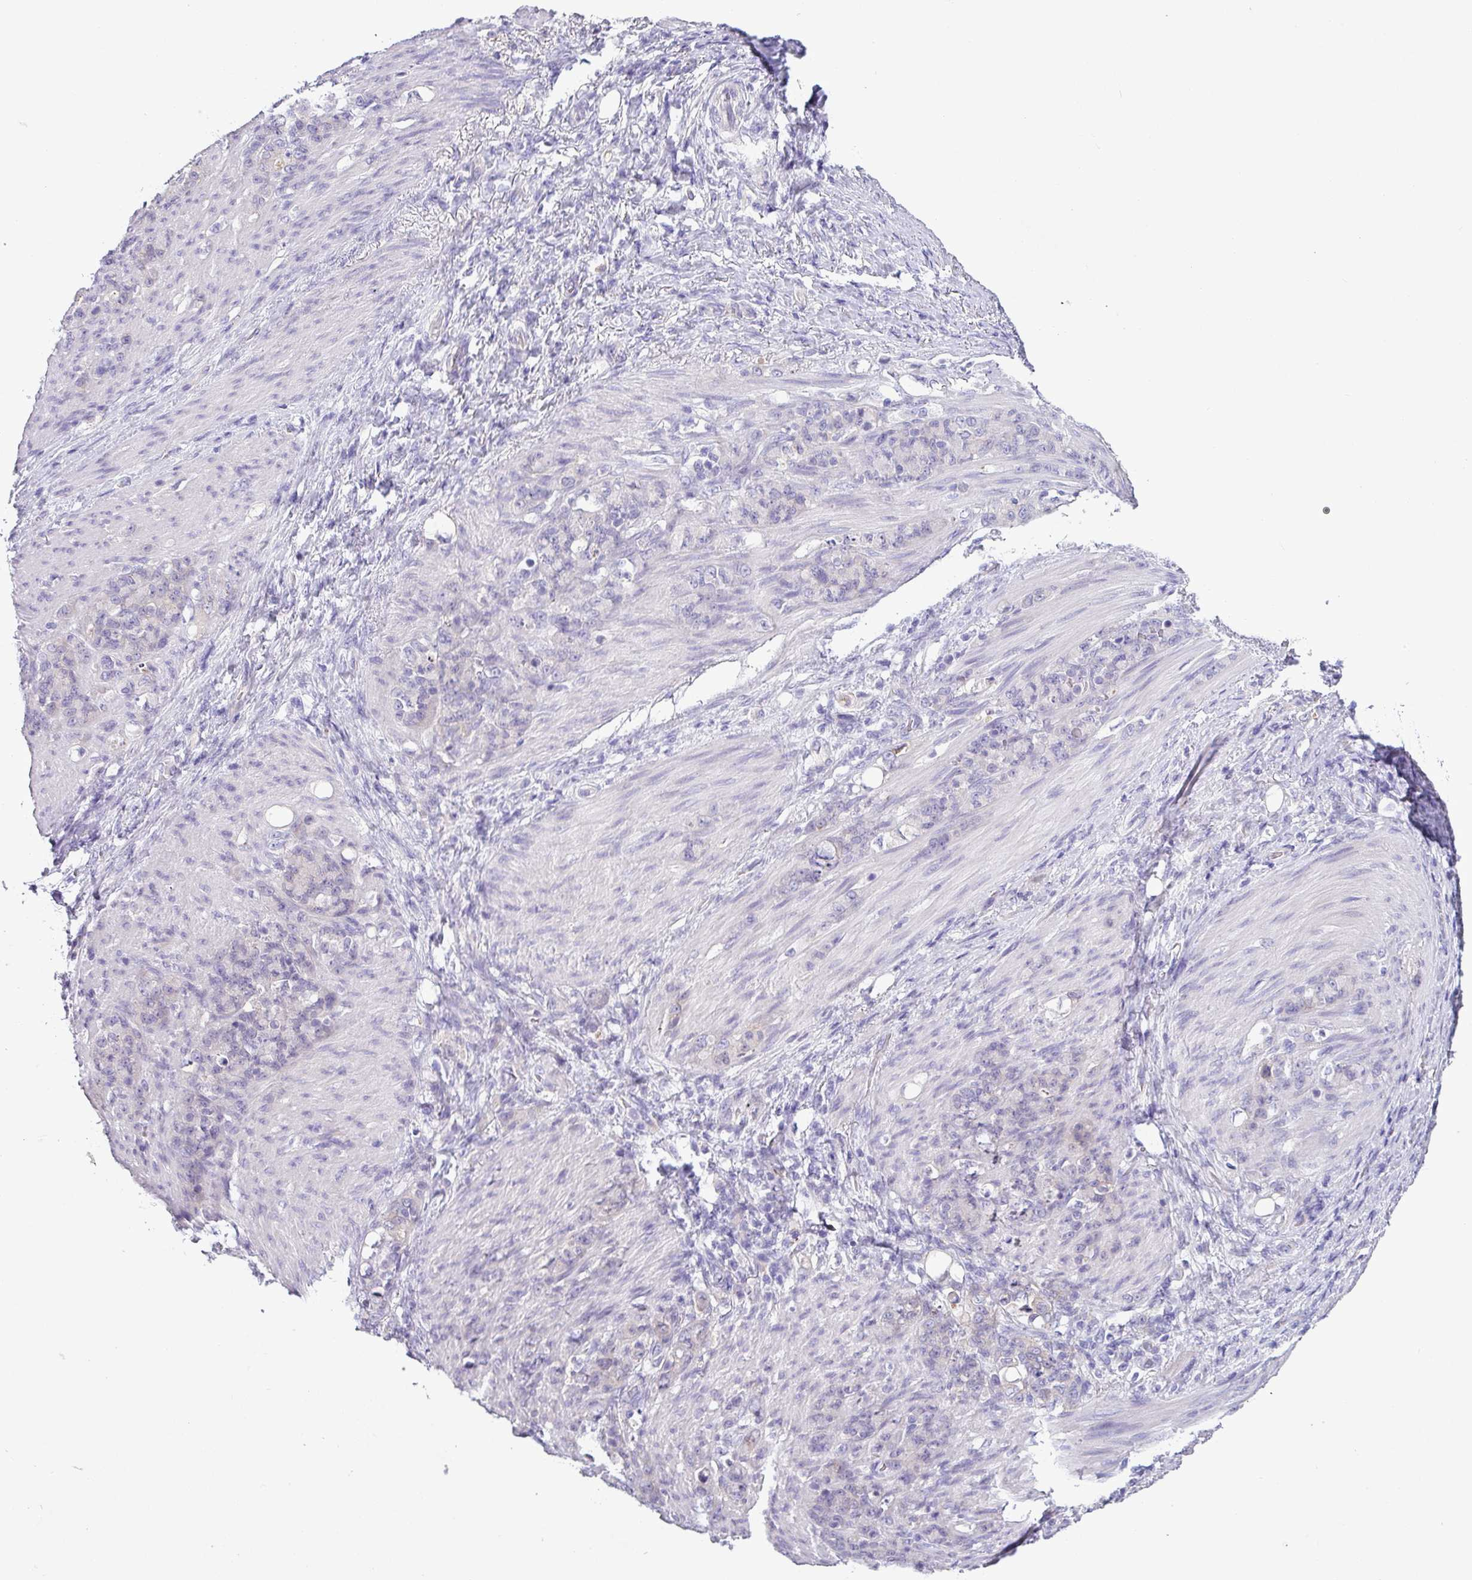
{"staining": {"intensity": "negative", "quantity": "none", "location": "none"}, "tissue": "stomach cancer", "cell_type": "Tumor cells", "image_type": "cancer", "snomed": [{"axis": "morphology", "description": "Adenocarcinoma, NOS"}, {"axis": "topography", "description": "Stomach"}], "caption": "Immunohistochemistry image of human stomach adenocarcinoma stained for a protein (brown), which displays no staining in tumor cells.", "gene": "TMEM178B", "patient": {"sex": "female", "age": 79}}